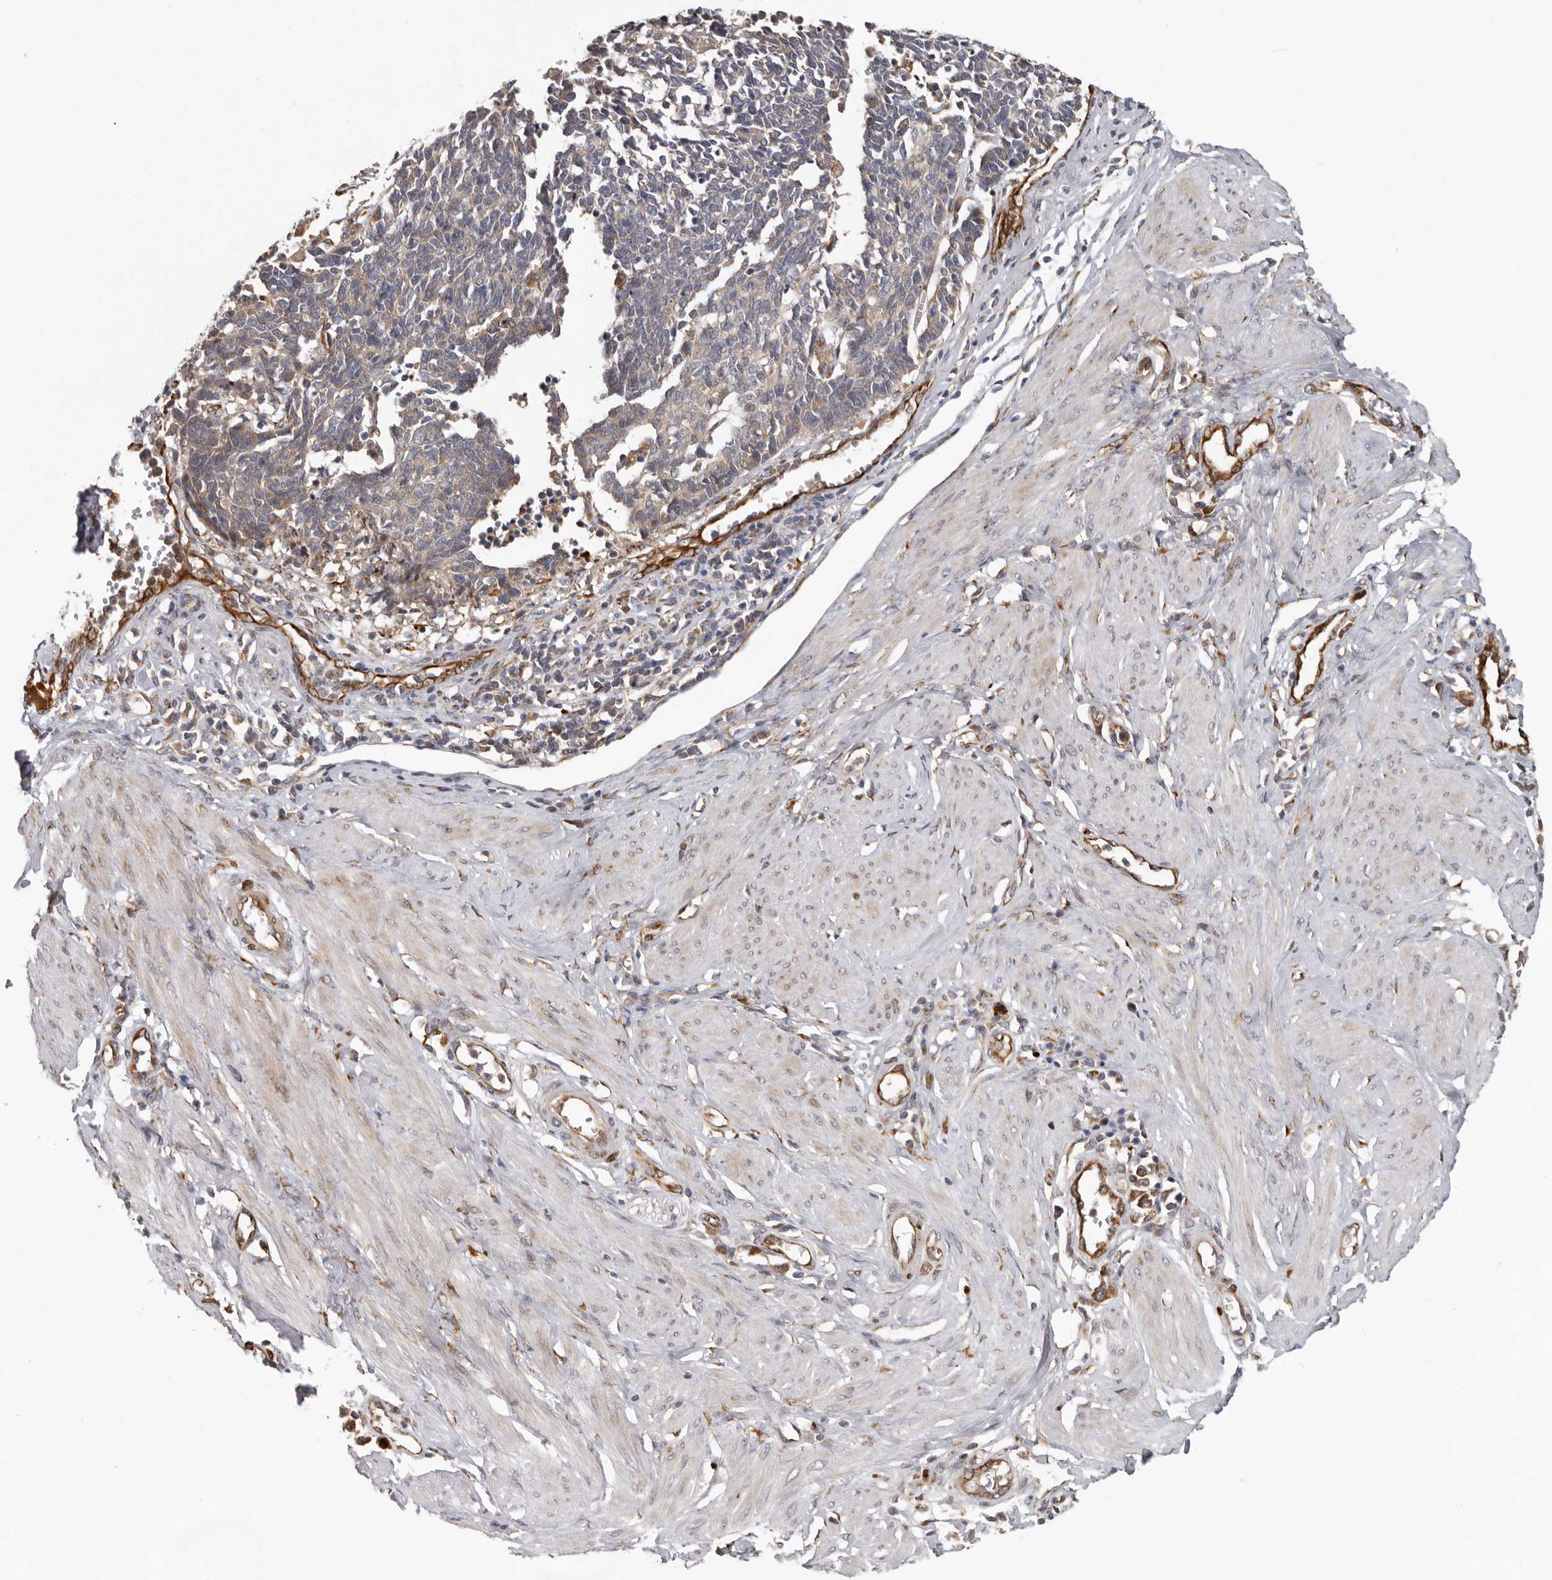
{"staining": {"intensity": "weak", "quantity": "<25%", "location": "cytoplasmic/membranous"}, "tissue": "cervical cancer", "cell_type": "Tumor cells", "image_type": "cancer", "snomed": [{"axis": "morphology", "description": "Normal tissue, NOS"}, {"axis": "morphology", "description": "Squamous cell carcinoma, NOS"}, {"axis": "topography", "description": "Cervix"}], "caption": "Human cervical squamous cell carcinoma stained for a protein using IHC reveals no staining in tumor cells.", "gene": "MTF1", "patient": {"sex": "female", "age": 35}}